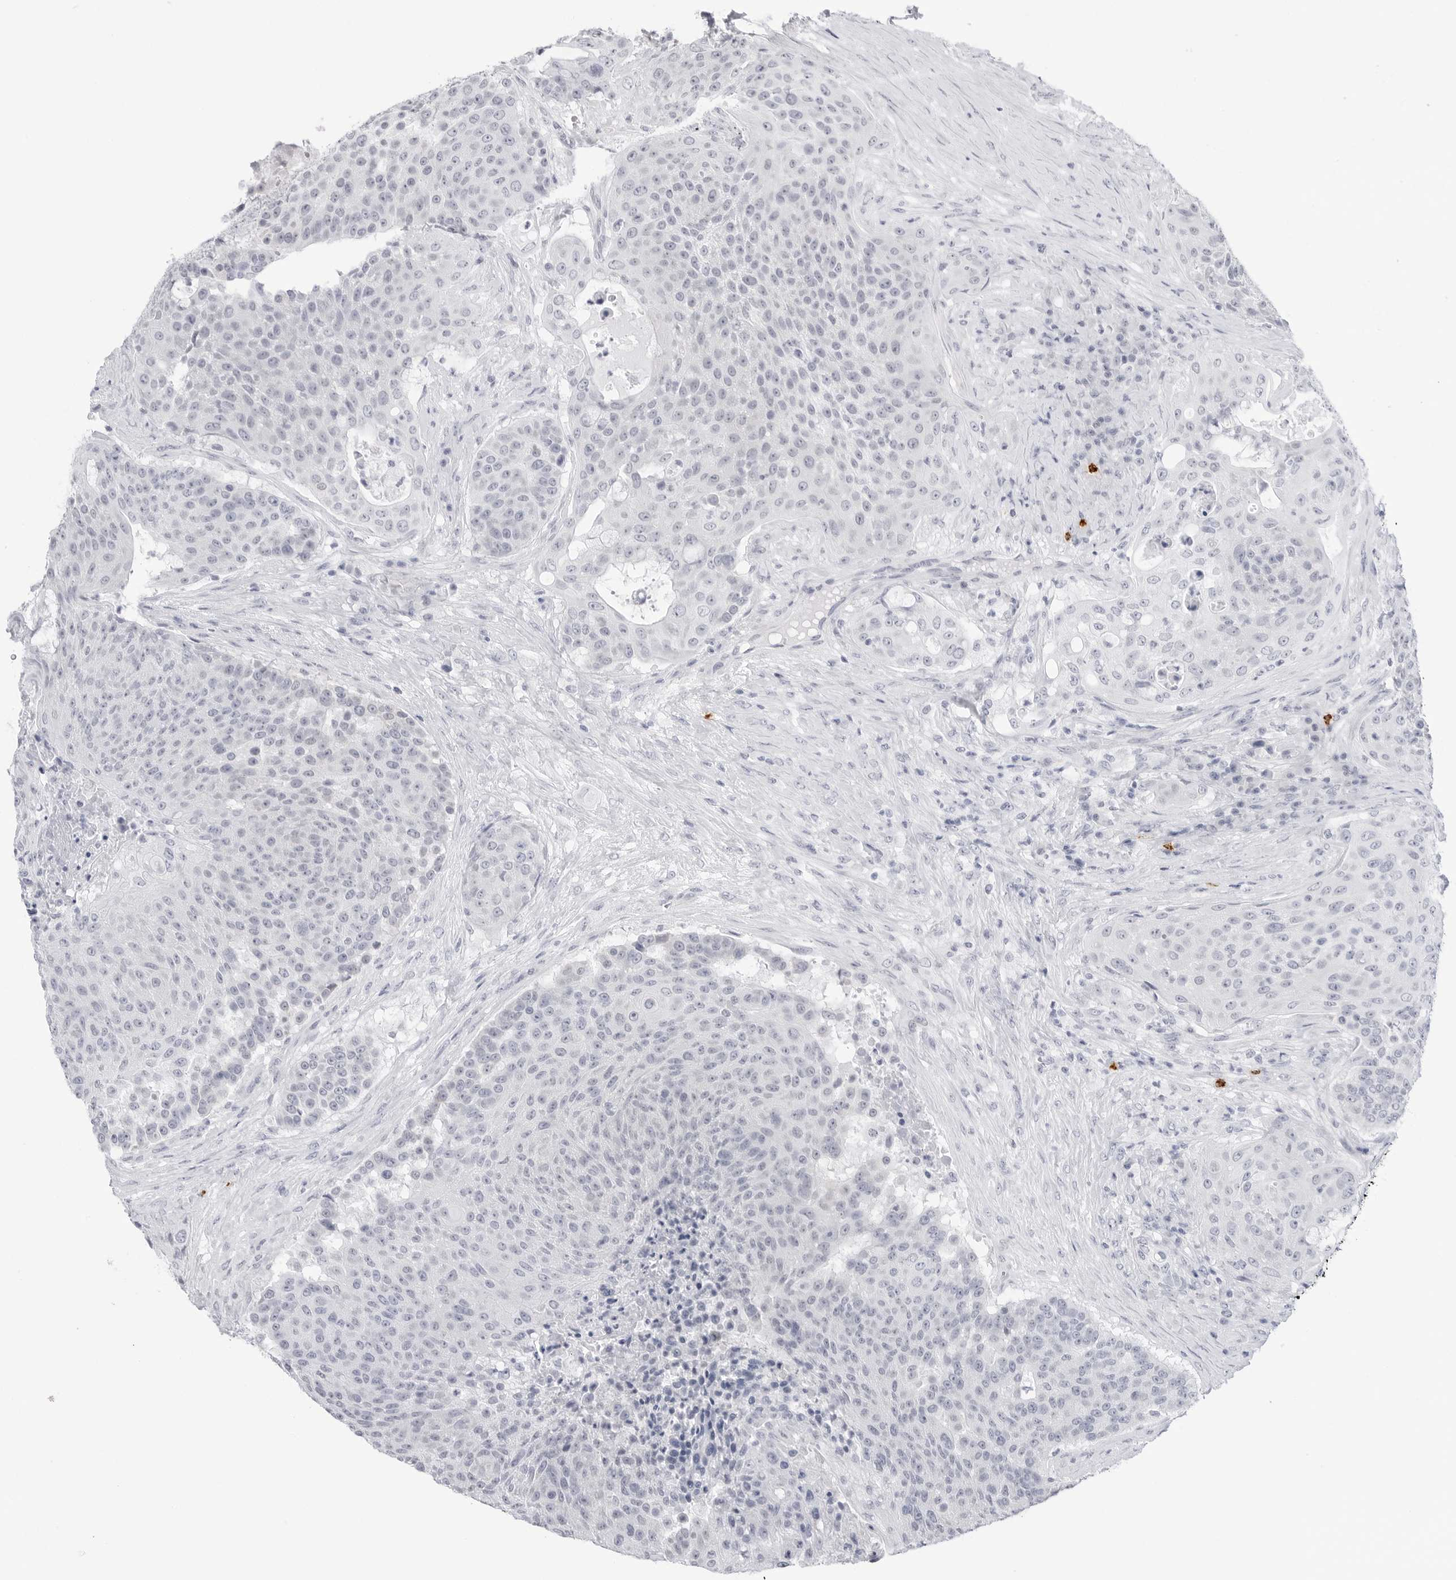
{"staining": {"intensity": "negative", "quantity": "none", "location": "none"}, "tissue": "urothelial cancer", "cell_type": "Tumor cells", "image_type": "cancer", "snomed": [{"axis": "morphology", "description": "Urothelial carcinoma, High grade"}, {"axis": "topography", "description": "Urinary bladder"}], "caption": "This is a photomicrograph of immunohistochemistry (IHC) staining of urothelial carcinoma (high-grade), which shows no positivity in tumor cells.", "gene": "HSPB7", "patient": {"sex": "female", "age": 63}}